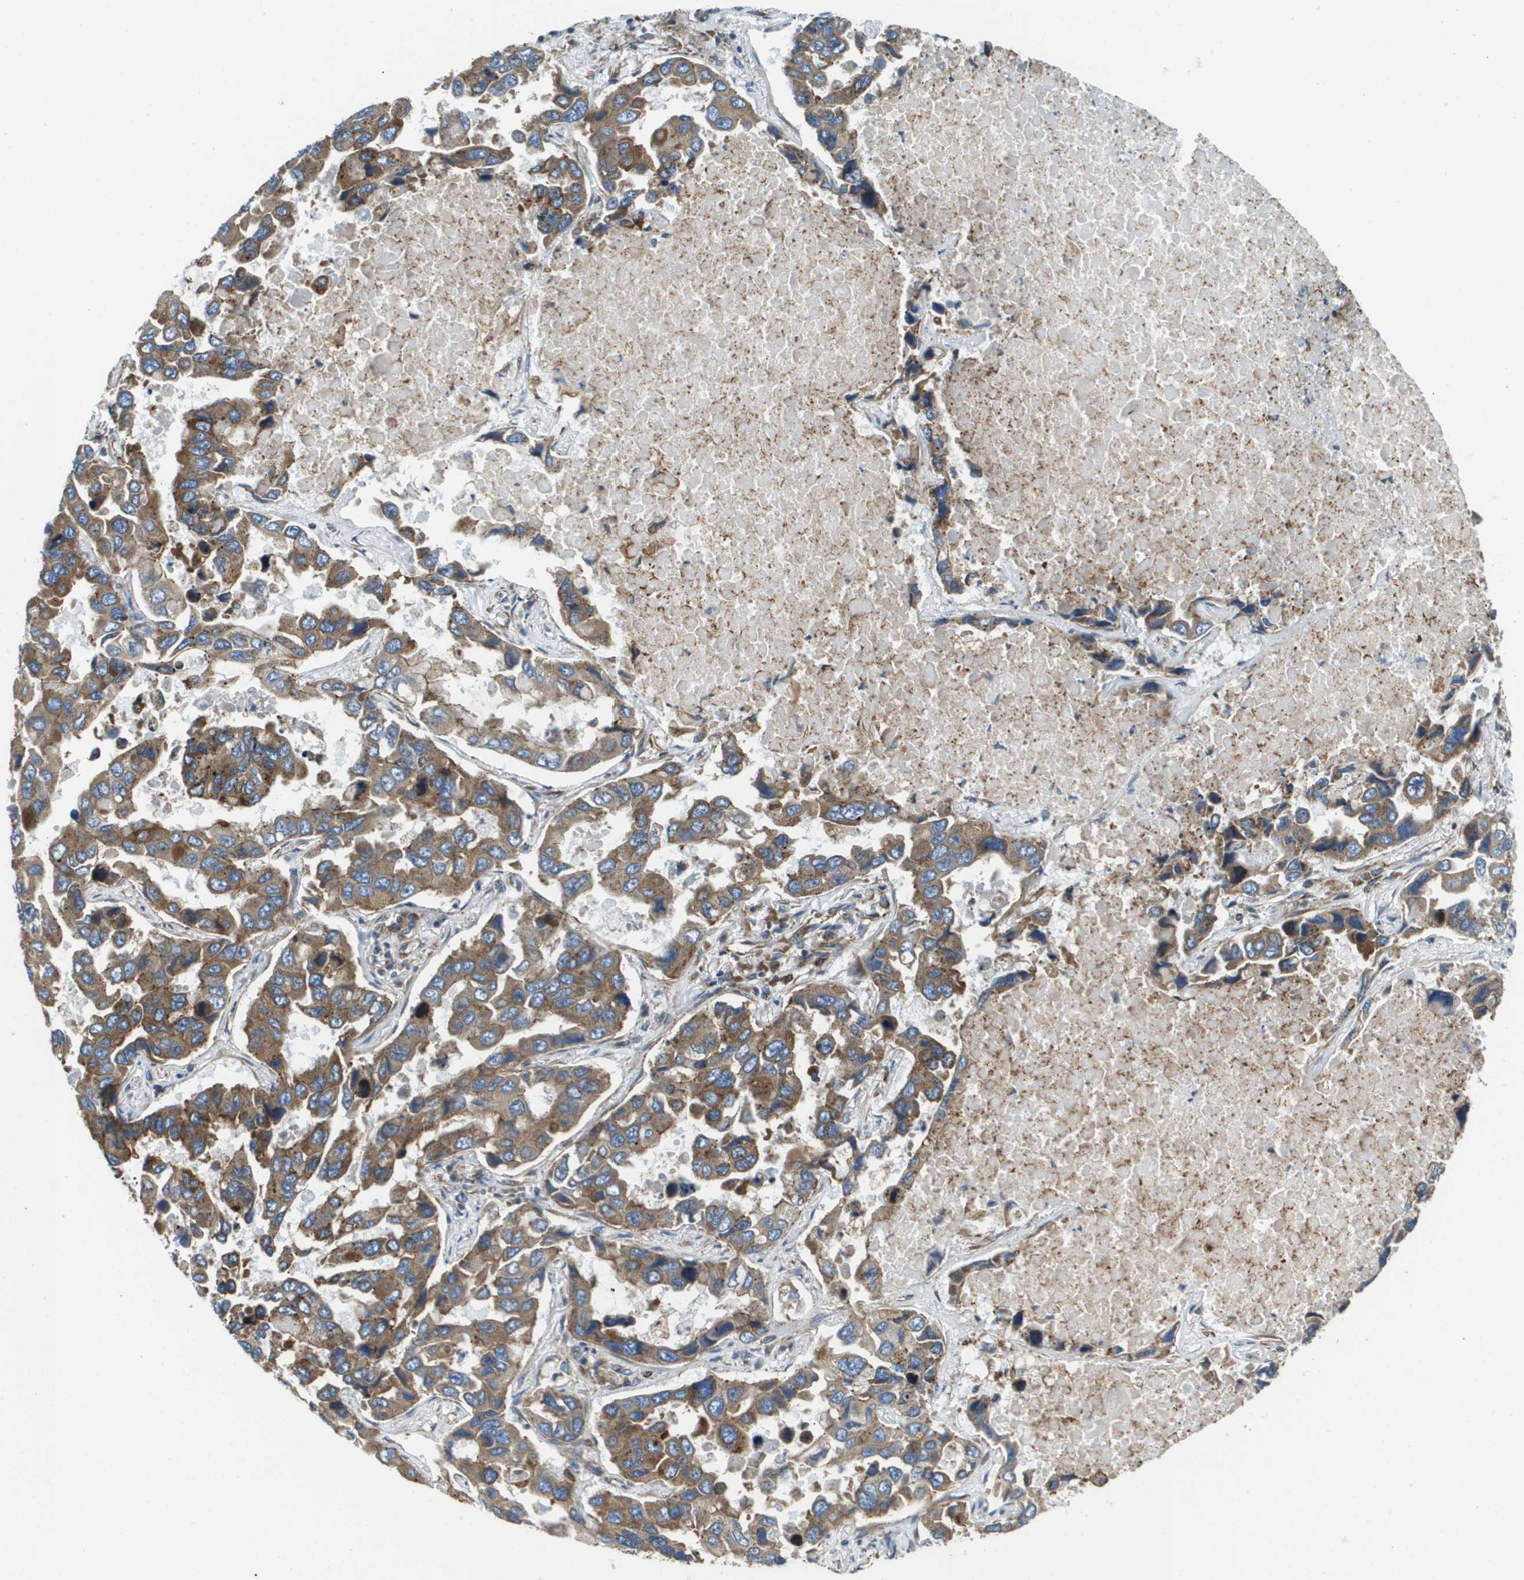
{"staining": {"intensity": "moderate", "quantity": ">75%", "location": "cytoplasmic/membranous"}, "tissue": "lung cancer", "cell_type": "Tumor cells", "image_type": "cancer", "snomed": [{"axis": "morphology", "description": "Adenocarcinoma, NOS"}, {"axis": "topography", "description": "Lung"}], "caption": "Immunohistochemical staining of adenocarcinoma (lung) demonstrates moderate cytoplasmic/membranous protein expression in approximately >75% of tumor cells. Immunohistochemistry (ihc) stains the protein of interest in brown and the nuclei are stained blue.", "gene": "HSD17B12", "patient": {"sex": "male", "age": 64}}